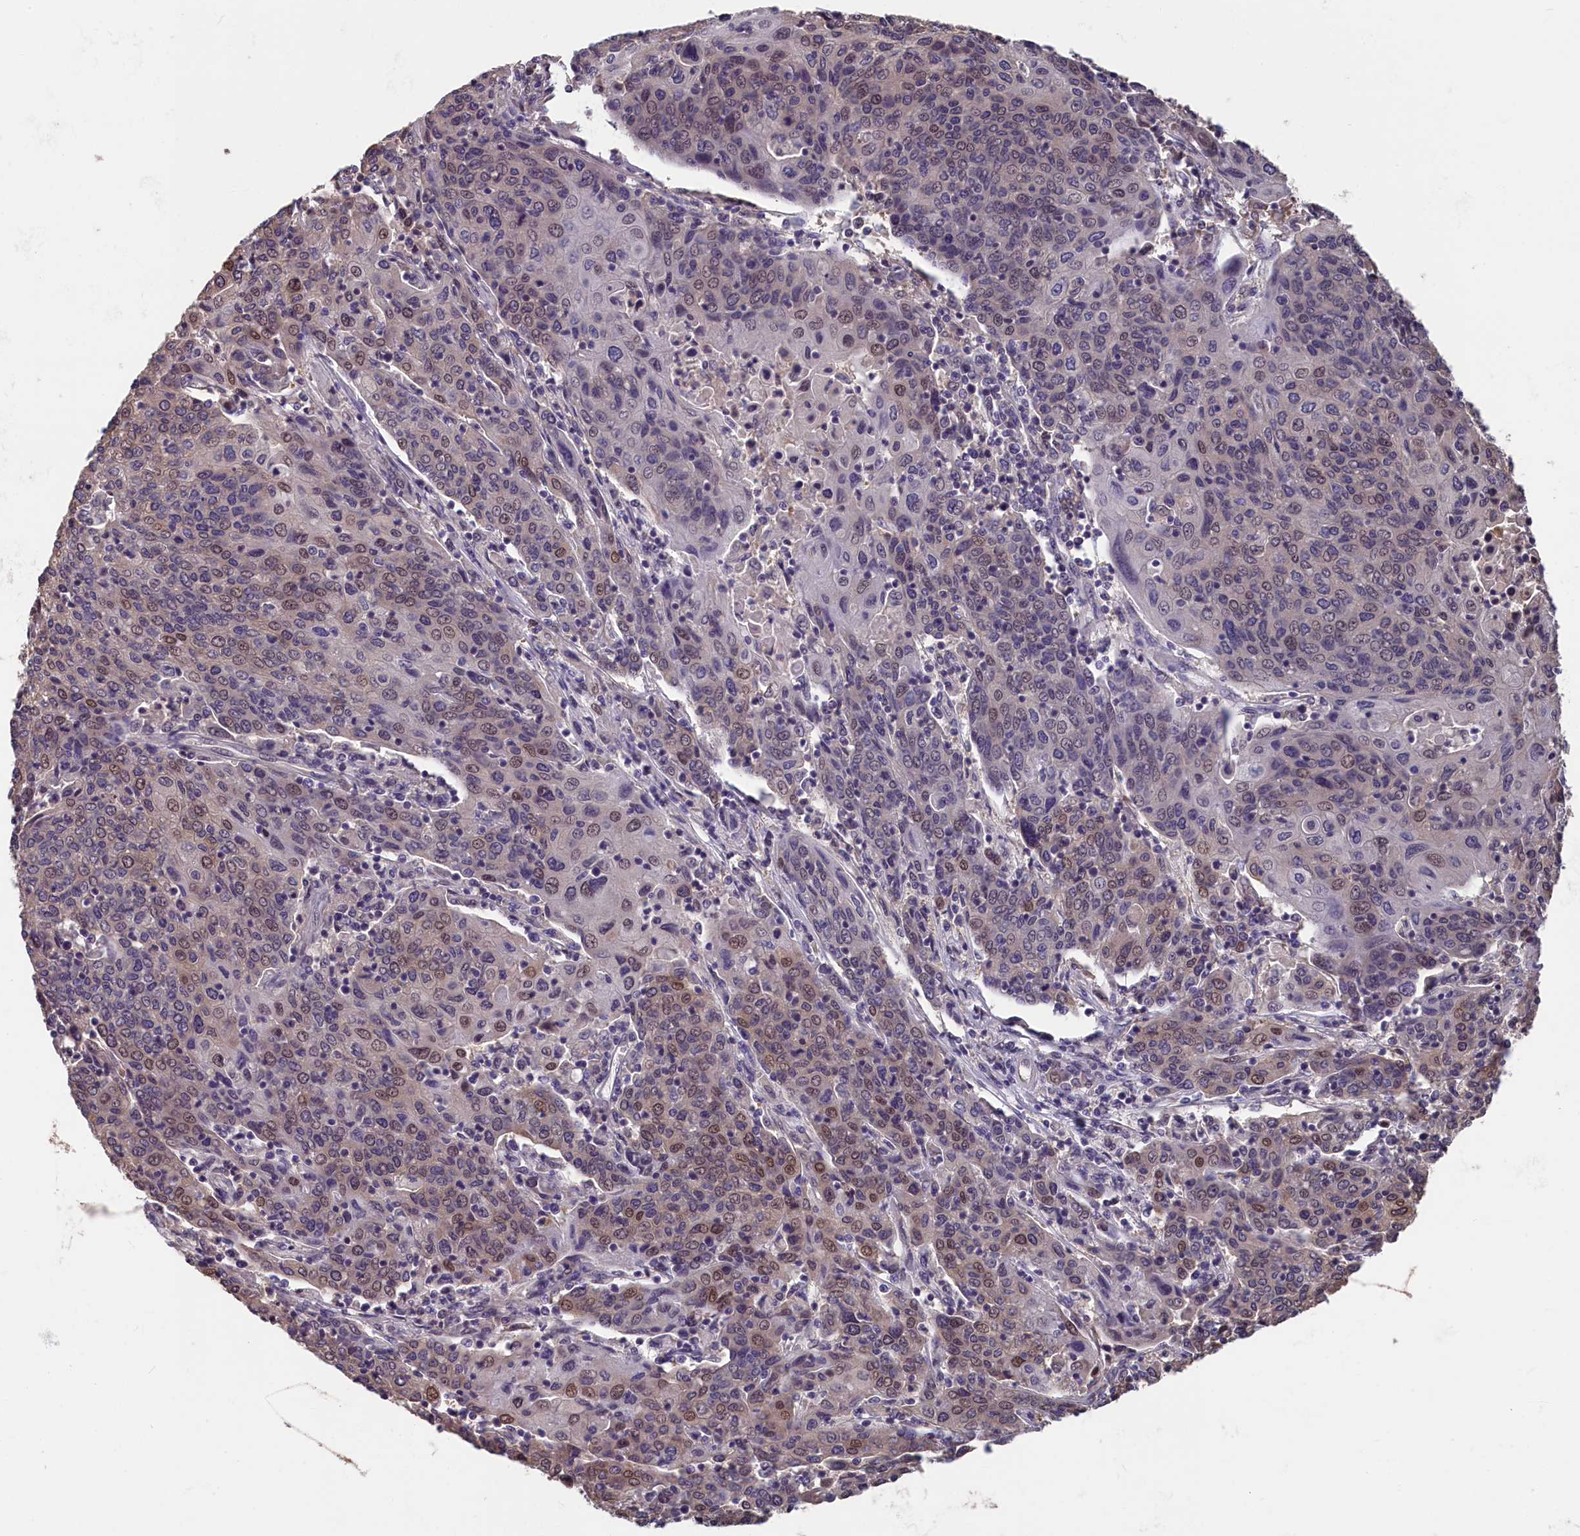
{"staining": {"intensity": "moderate", "quantity": "25%-75%", "location": "nuclear"}, "tissue": "cervical cancer", "cell_type": "Tumor cells", "image_type": "cancer", "snomed": [{"axis": "morphology", "description": "Squamous cell carcinoma, NOS"}, {"axis": "topography", "description": "Cervix"}], "caption": "Immunohistochemistry staining of squamous cell carcinoma (cervical), which reveals medium levels of moderate nuclear positivity in approximately 25%-75% of tumor cells indicating moderate nuclear protein expression. The staining was performed using DAB (brown) for protein detection and nuclei were counterstained in hematoxylin (blue).", "gene": "TMEM116", "patient": {"sex": "female", "age": 67}}